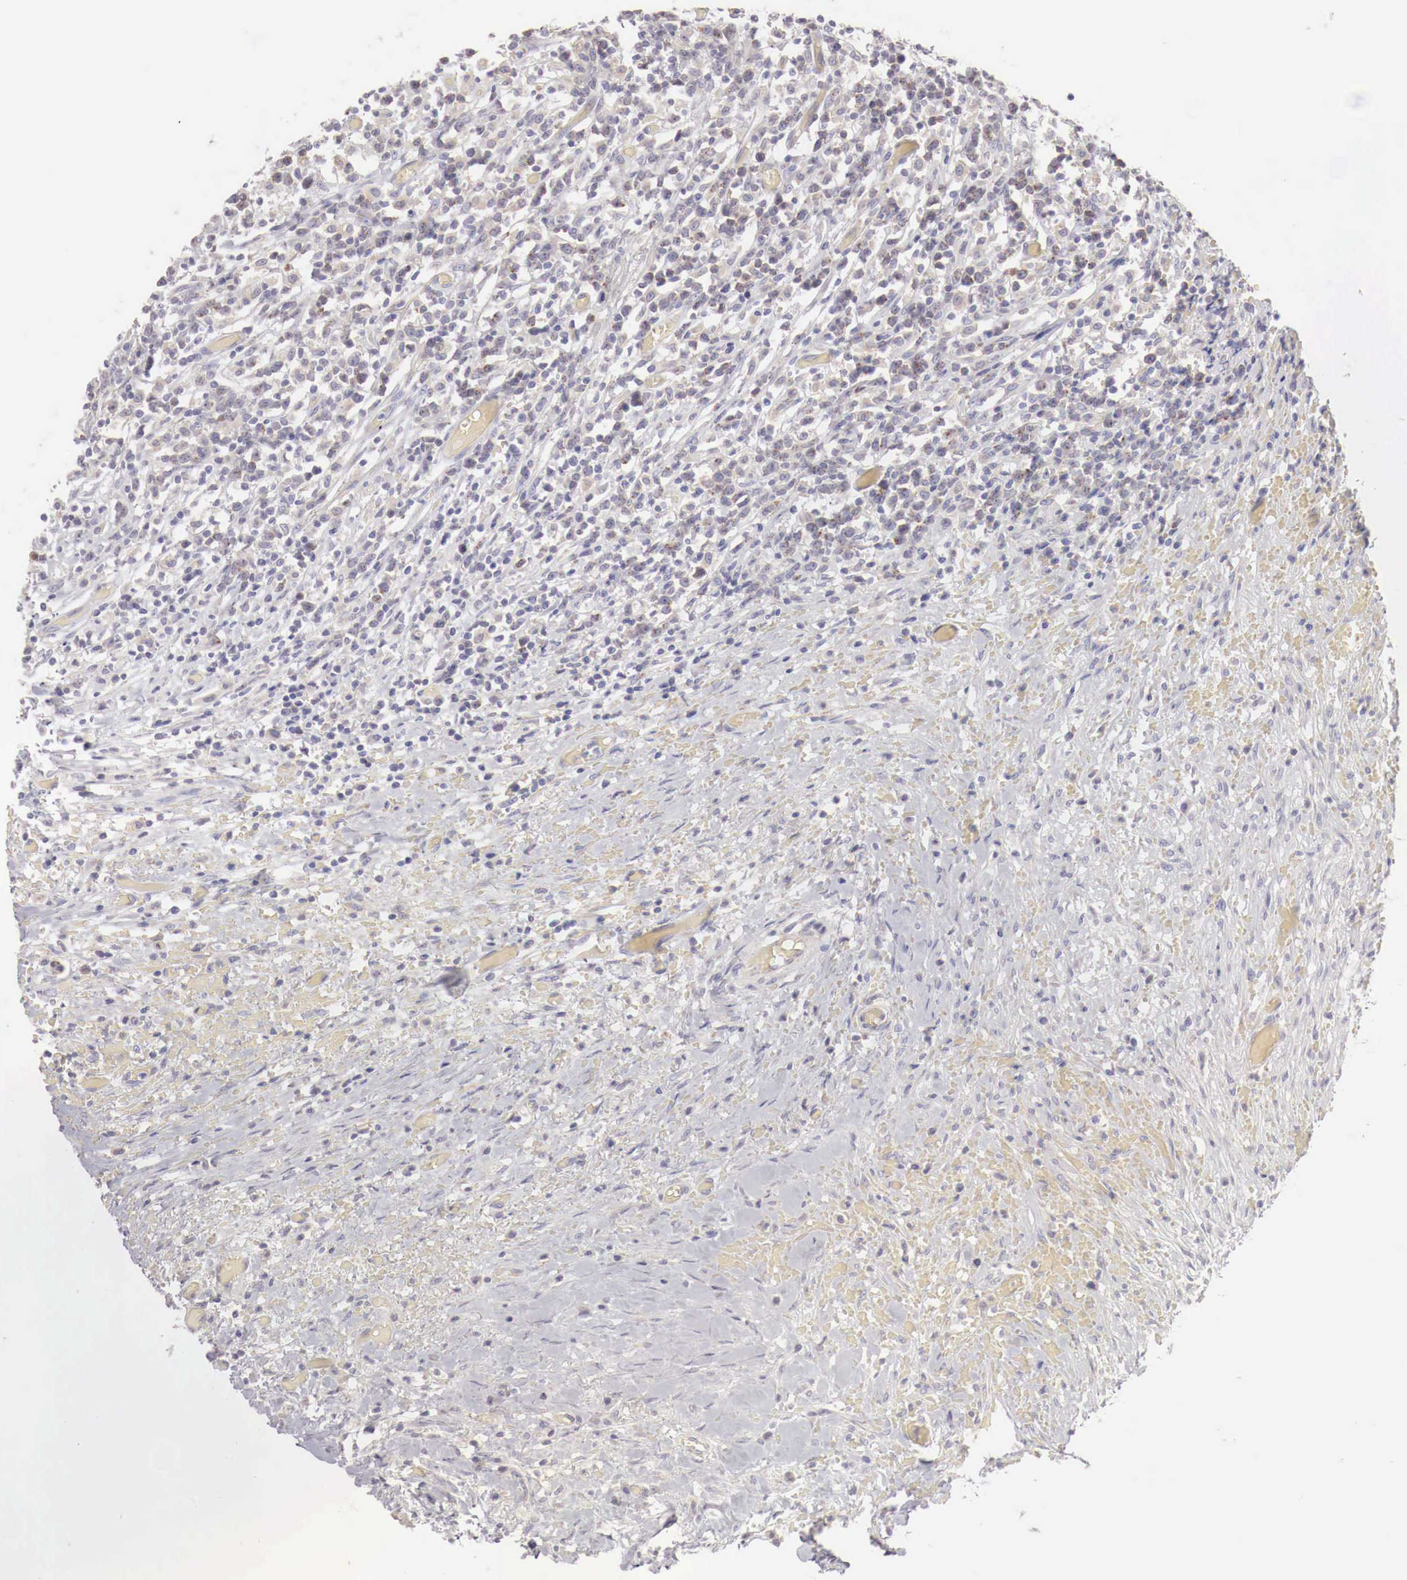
{"staining": {"intensity": "weak", "quantity": "25%-75%", "location": "cytoplasmic/membranous"}, "tissue": "lymphoma", "cell_type": "Tumor cells", "image_type": "cancer", "snomed": [{"axis": "morphology", "description": "Malignant lymphoma, non-Hodgkin's type, High grade"}, {"axis": "topography", "description": "Colon"}], "caption": "The photomicrograph exhibits immunohistochemical staining of lymphoma. There is weak cytoplasmic/membranous staining is seen in approximately 25%-75% of tumor cells.", "gene": "NSDHL", "patient": {"sex": "male", "age": 82}}